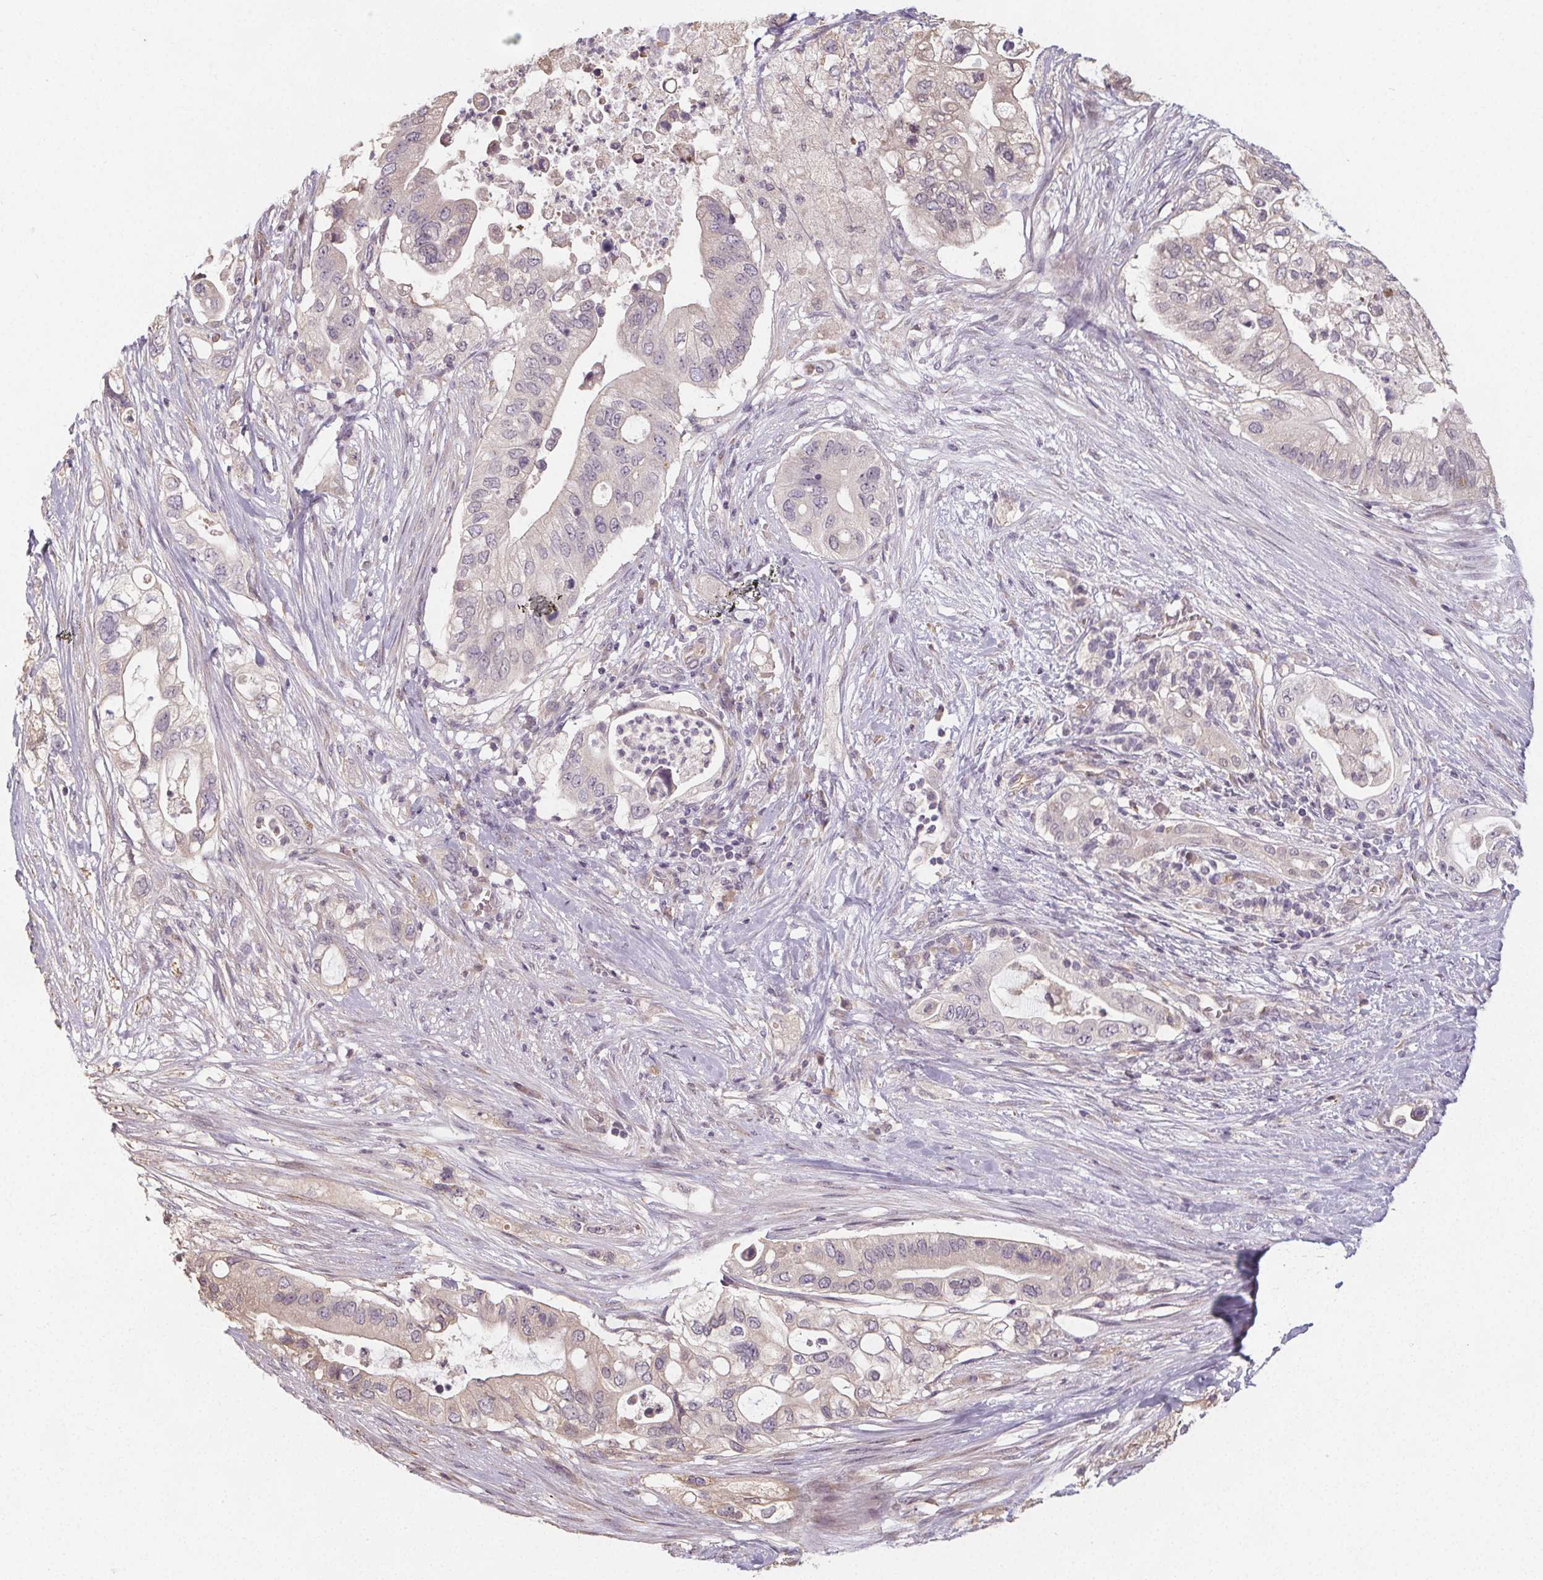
{"staining": {"intensity": "negative", "quantity": "none", "location": "none"}, "tissue": "pancreatic cancer", "cell_type": "Tumor cells", "image_type": "cancer", "snomed": [{"axis": "morphology", "description": "Adenocarcinoma, NOS"}, {"axis": "topography", "description": "Pancreas"}], "caption": "IHC histopathology image of pancreatic cancer (adenocarcinoma) stained for a protein (brown), which demonstrates no positivity in tumor cells.", "gene": "SLC26A2", "patient": {"sex": "female", "age": 72}}